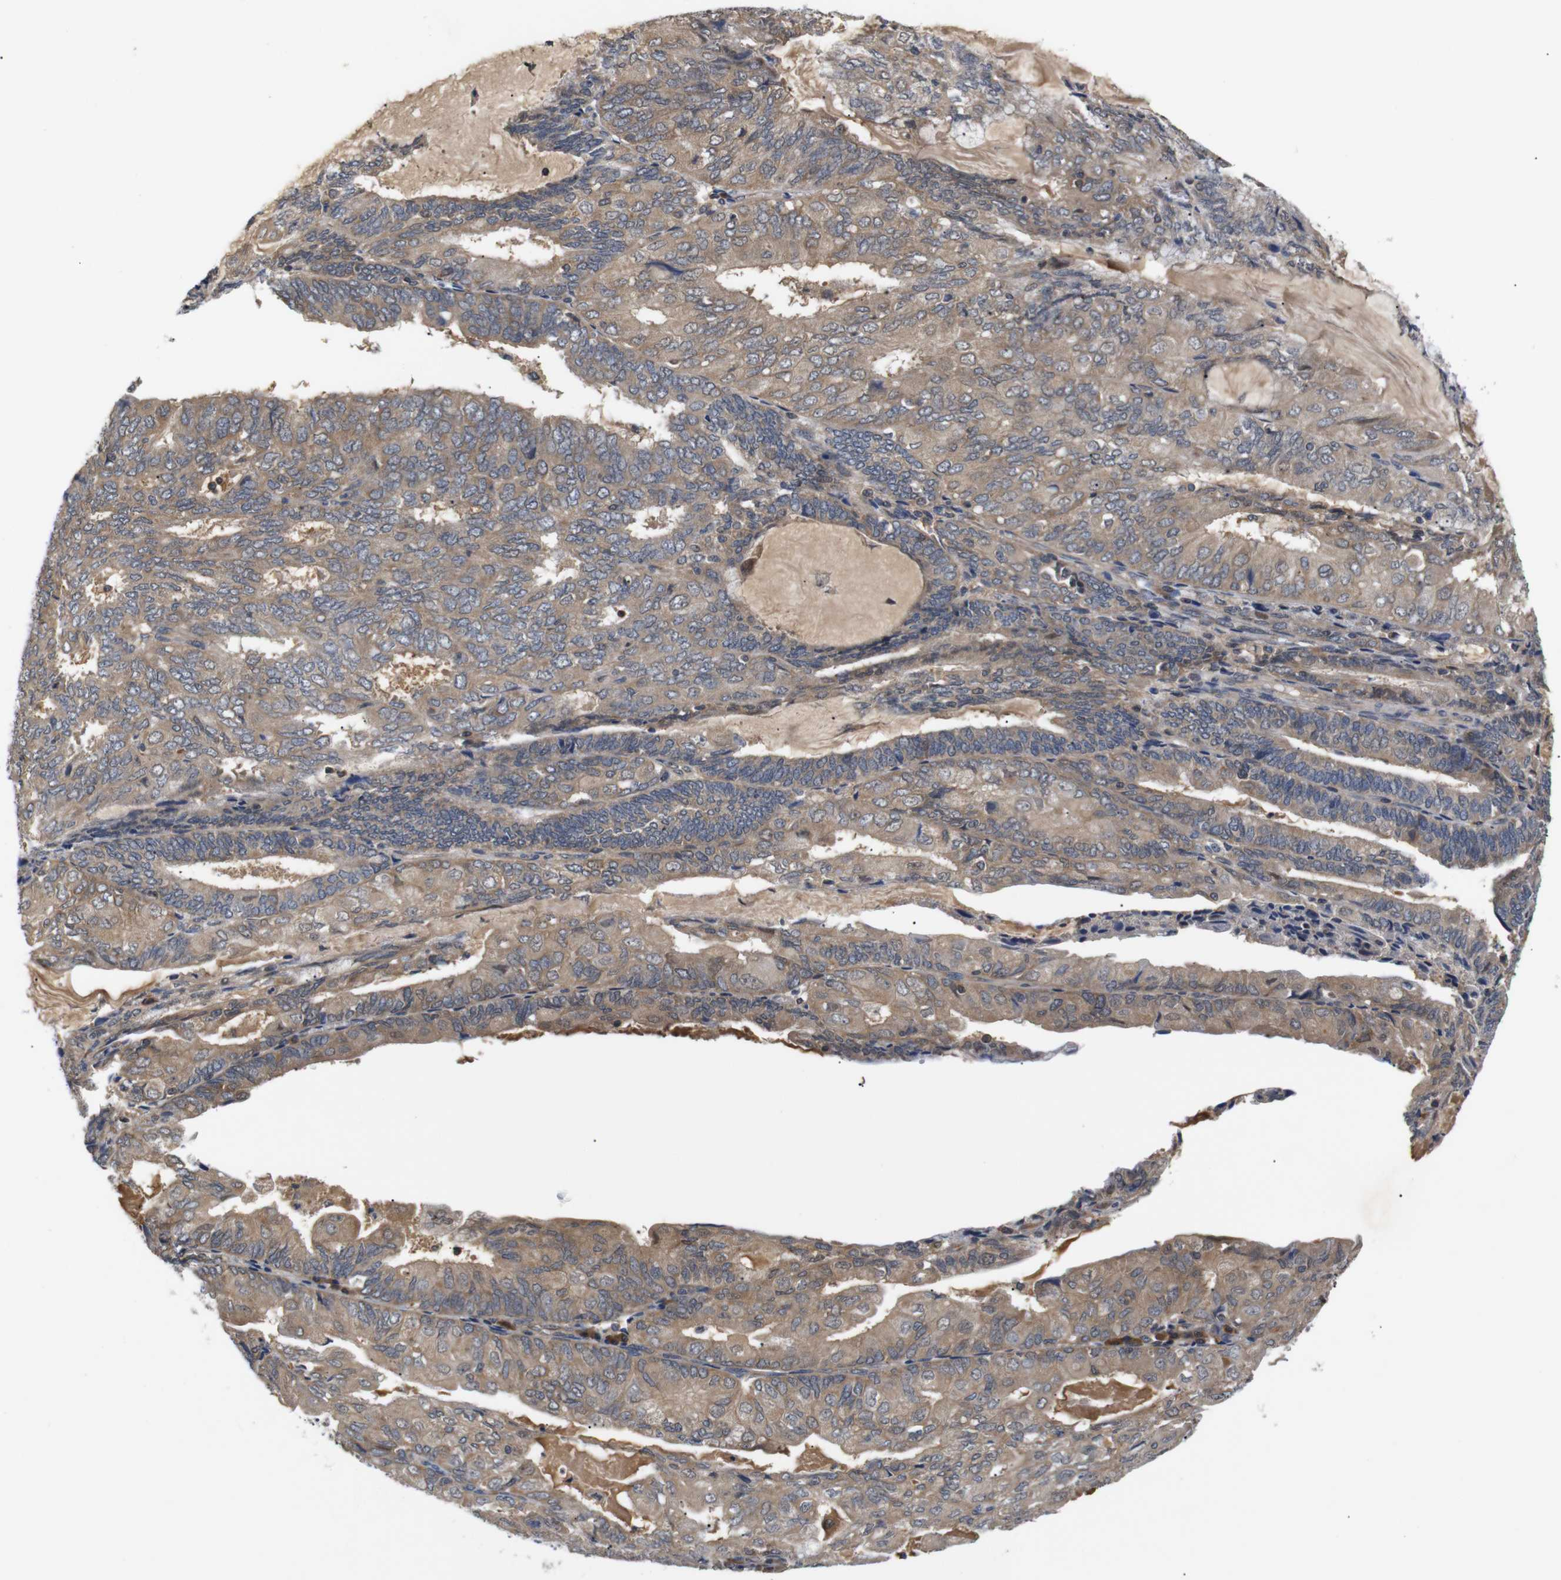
{"staining": {"intensity": "moderate", "quantity": ">75%", "location": "cytoplasmic/membranous"}, "tissue": "endometrial cancer", "cell_type": "Tumor cells", "image_type": "cancer", "snomed": [{"axis": "morphology", "description": "Adenocarcinoma, NOS"}, {"axis": "topography", "description": "Endometrium"}], "caption": "Endometrial adenocarcinoma stained for a protein displays moderate cytoplasmic/membranous positivity in tumor cells. The staining was performed using DAB to visualize the protein expression in brown, while the nuclei were stained in blue with hematoxylin (Magnification: 20x).", "gene": "RIPK1", "patient": {"sex": "female", "age": 81}}